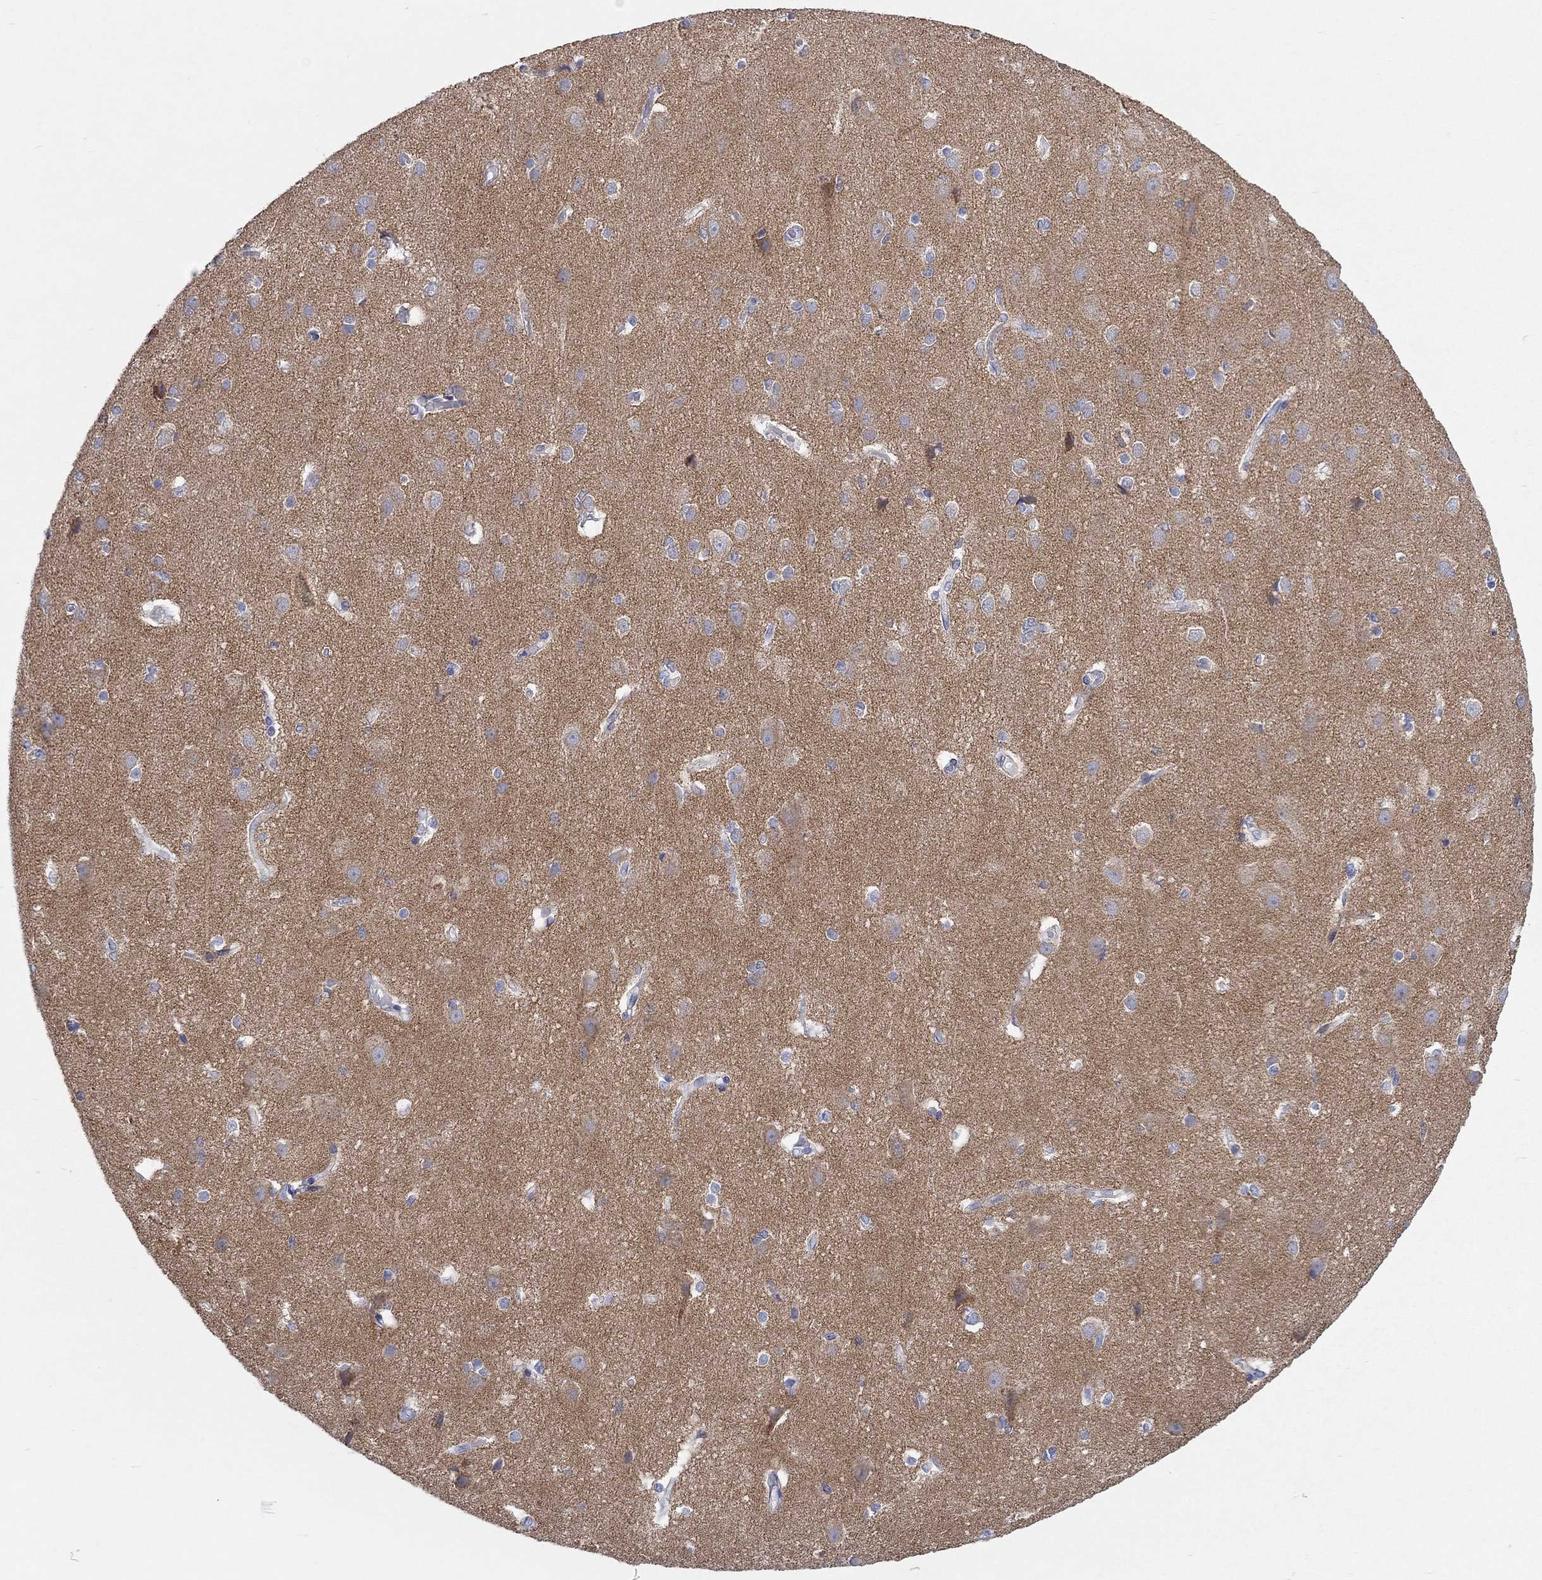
{"staining": {"intensity": "negative", "quantity": "none", "location": "none"}, "tissue": "cerebral cortex", "cell_type": "Endothelial cells", "image_type": "normal", "snomed": [{"axis": "morphology", "description": "Normal tissue, NOS"}, {"axis": "topography", "description": "Cerebral cortex"}], "caption": "DAB immunohistochemical staining of unremarkable human cerebral cortex reveals no significant staining in endothelial cells.", "gene": "RCAN1", "patient": {"sex": "male", "age": 37}}